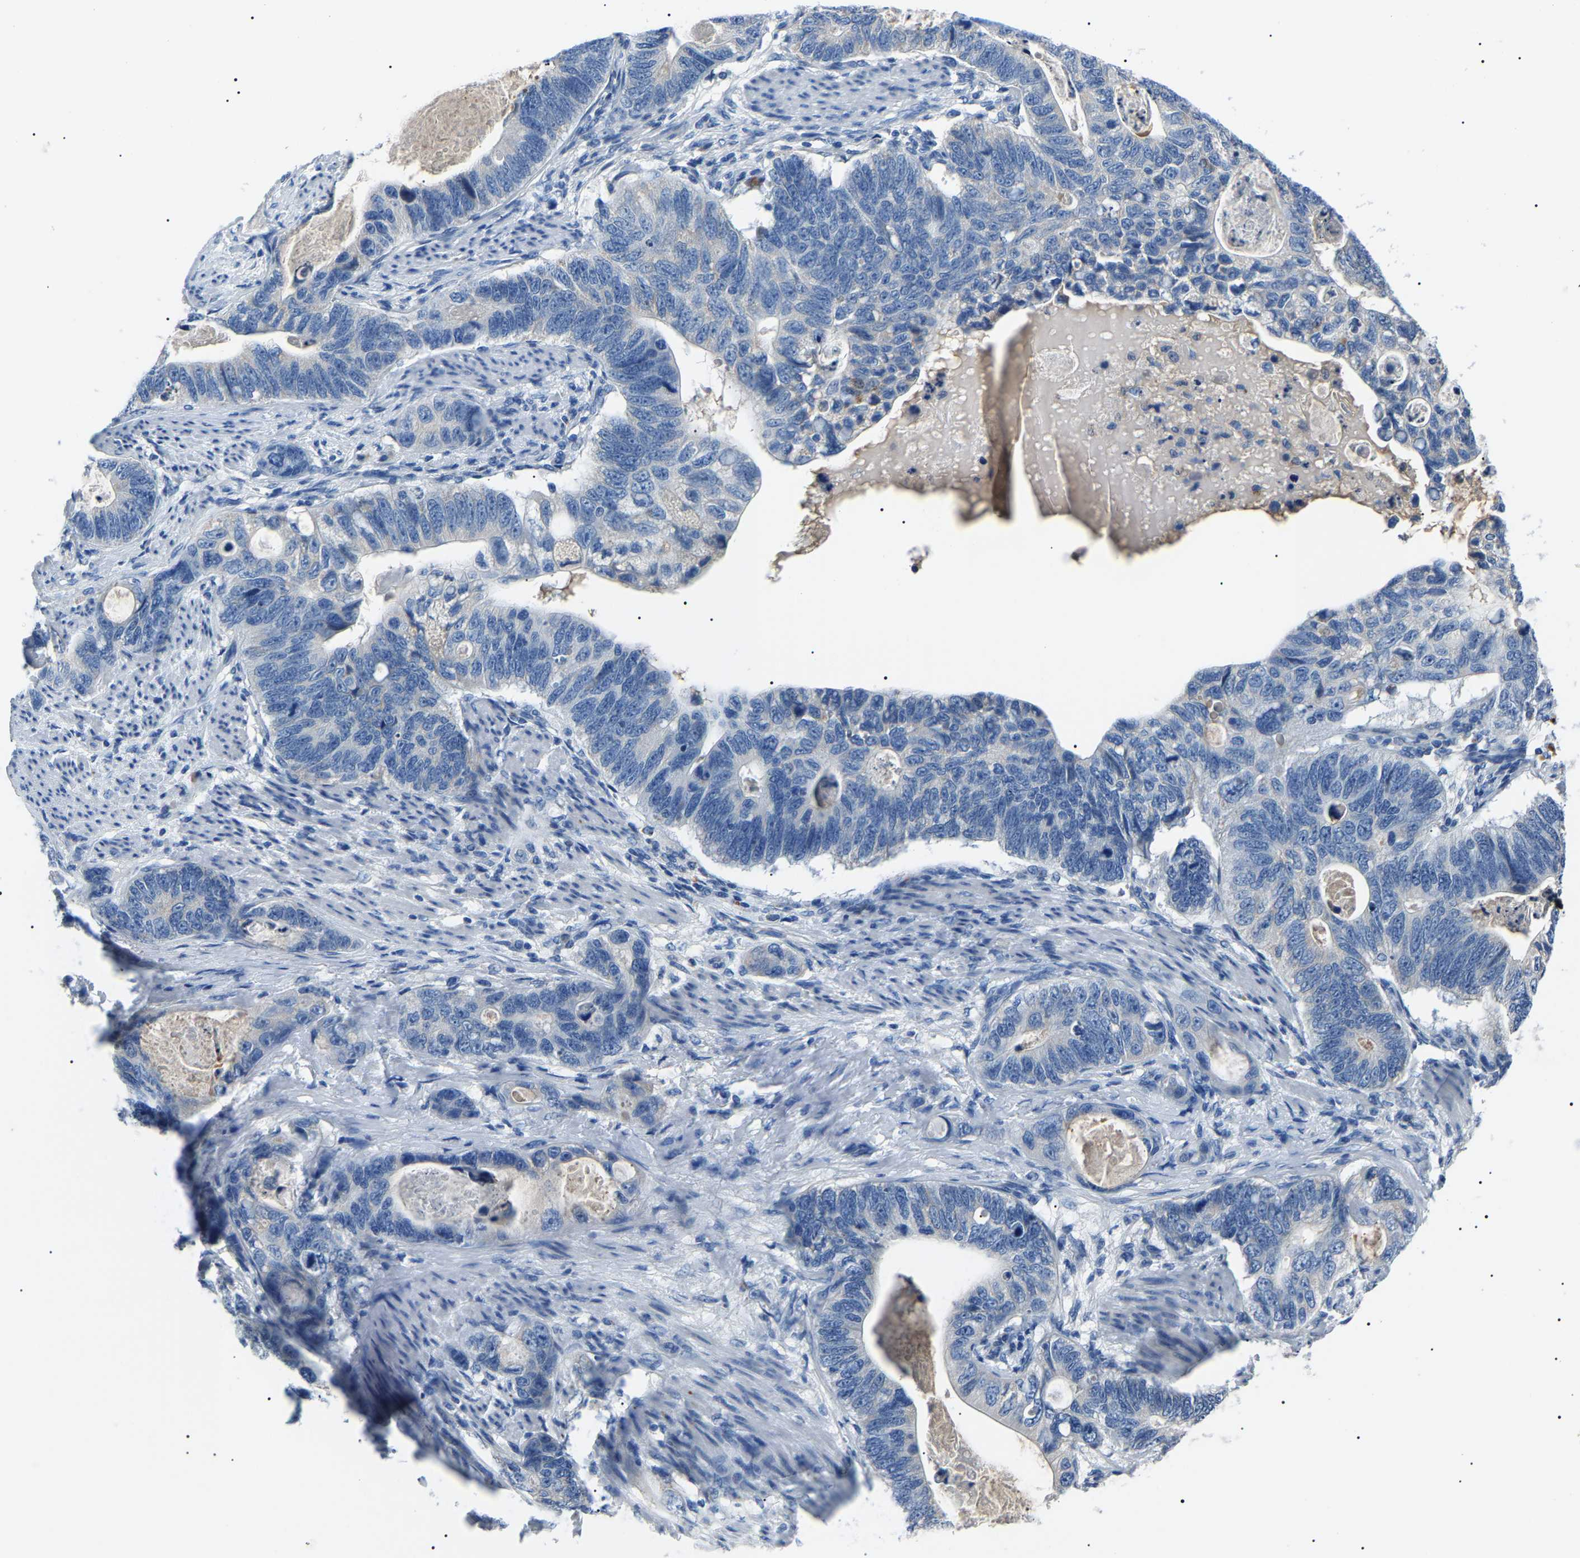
{"staining": {"intensity": "negative", "quantity": "none", "location": "none"}, "tissue": "stomach cancer", "cell_type": "Tumor cells", "image_type": "cancer", "snomed": [{"axis": "morphology", "description": "Normal tissue, NOS"}, {"axis": "morphology", "description": "Adenocarcinoma, NOS"}, {"axis": "topography", "description": "Stomach"}], "caption": "Histopathology image shows no significant protein expression in tumor cells of stomach cancer (adenocarcinoma). (Brightfield microscopy of DAB IHC at high magnification).", "gene": "KLK15", "patient": {"sex": "female", "age": 89}}